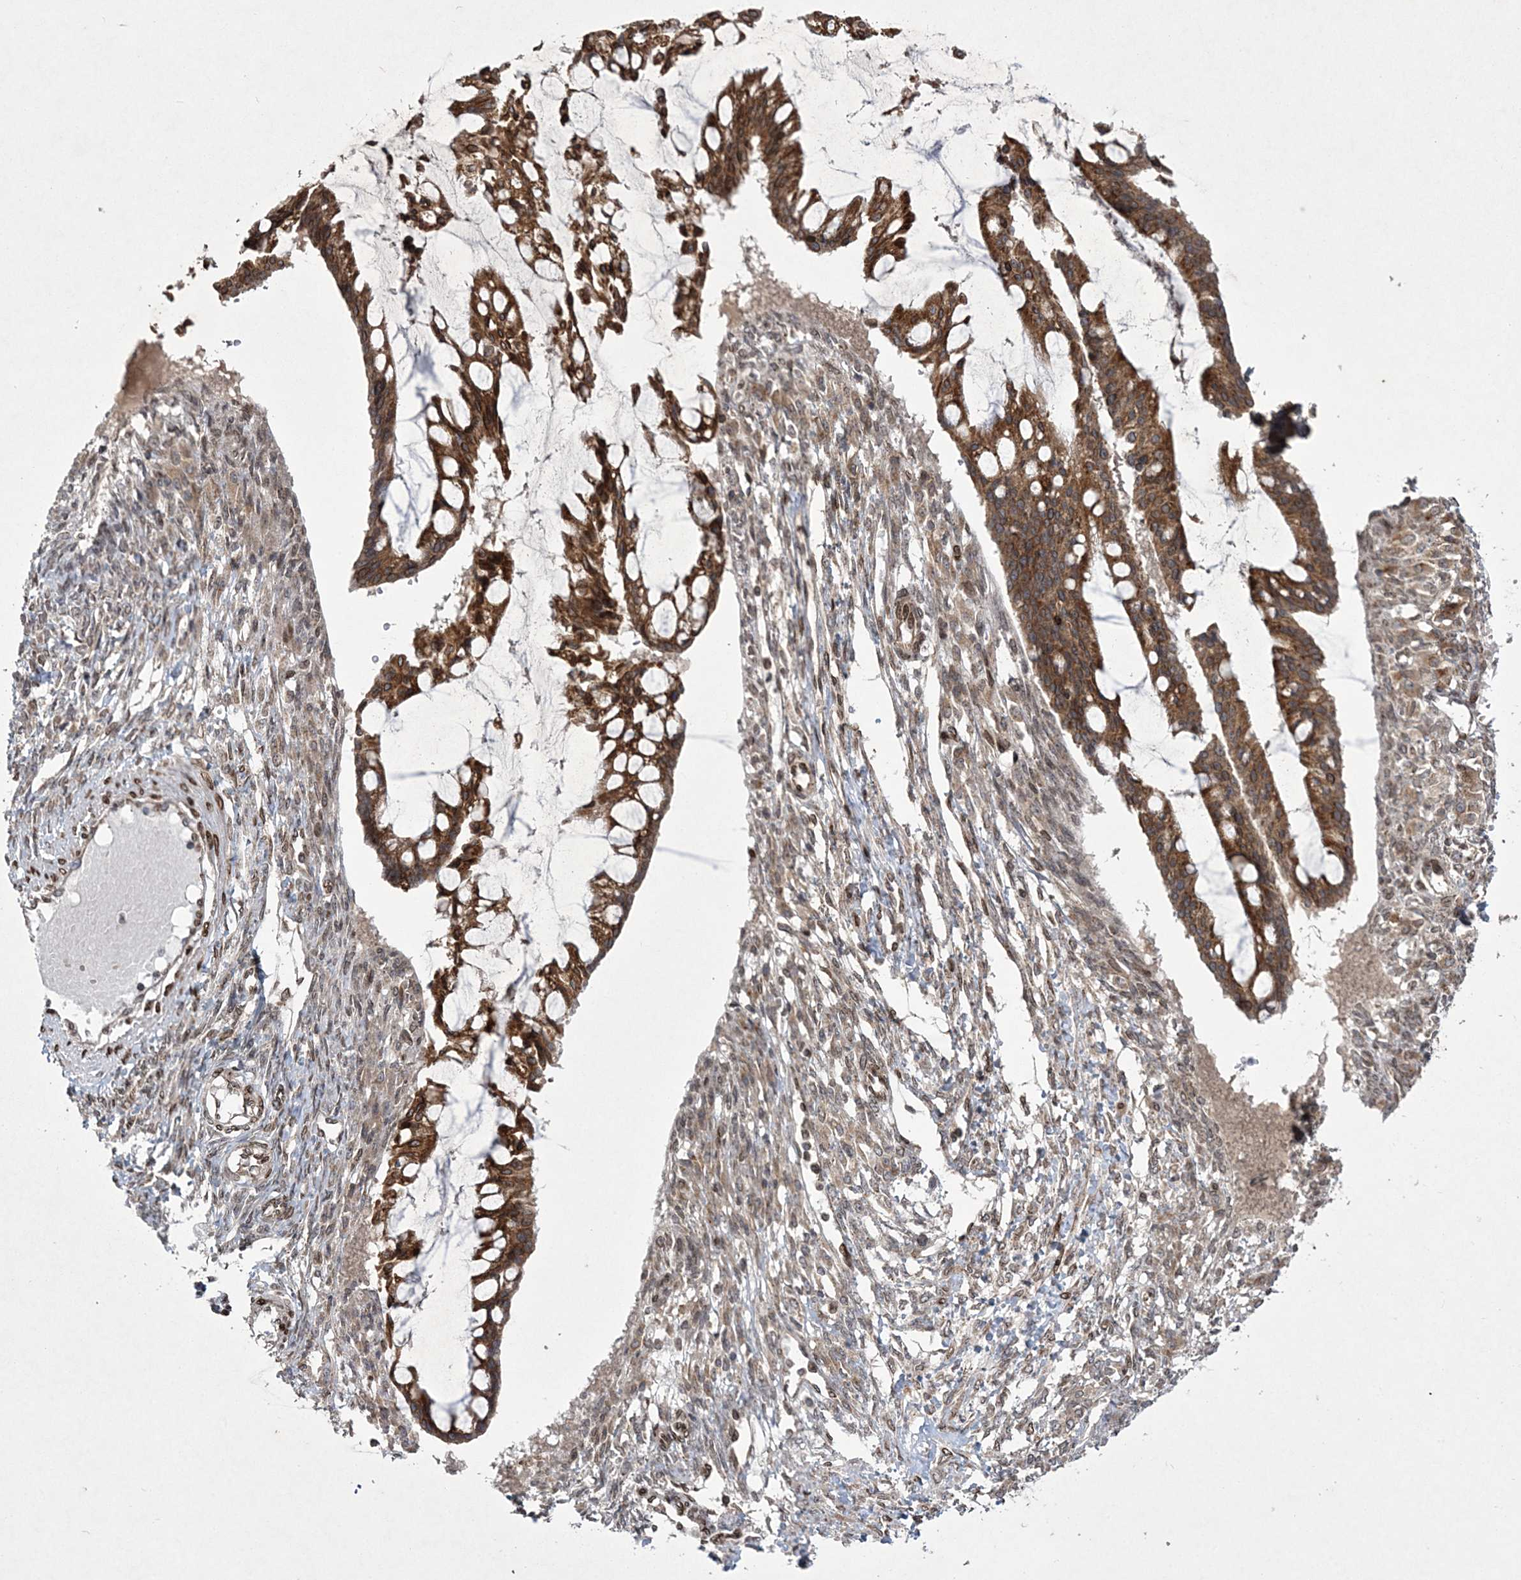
{"staining": {"intensity": "moderate", "quantity": ">75%", "location": "cytoplasmic/membranous"}, "tissue": "ovarian cancer", "cell_type": "Tumor cells", "image_type": "cancer", "snomed": [{"axis": "morphology", "description": "Cystadenocarcinoma, mucinous, NOS"}, {"axis": "topography", "description": "Ovary"}], "caption": "A brown stain highlights moderate cytoplasmic/membranous staining of a protein in mucinous cystadenocarcinoma (ovarian) tumor cells. (DAB (3,3'-diaminobenzidine) IHC, brown staining for protein, blue staining for nuclei).", "gene": "DNAJC27", "patient": {"sex": "female", "age": 73}}